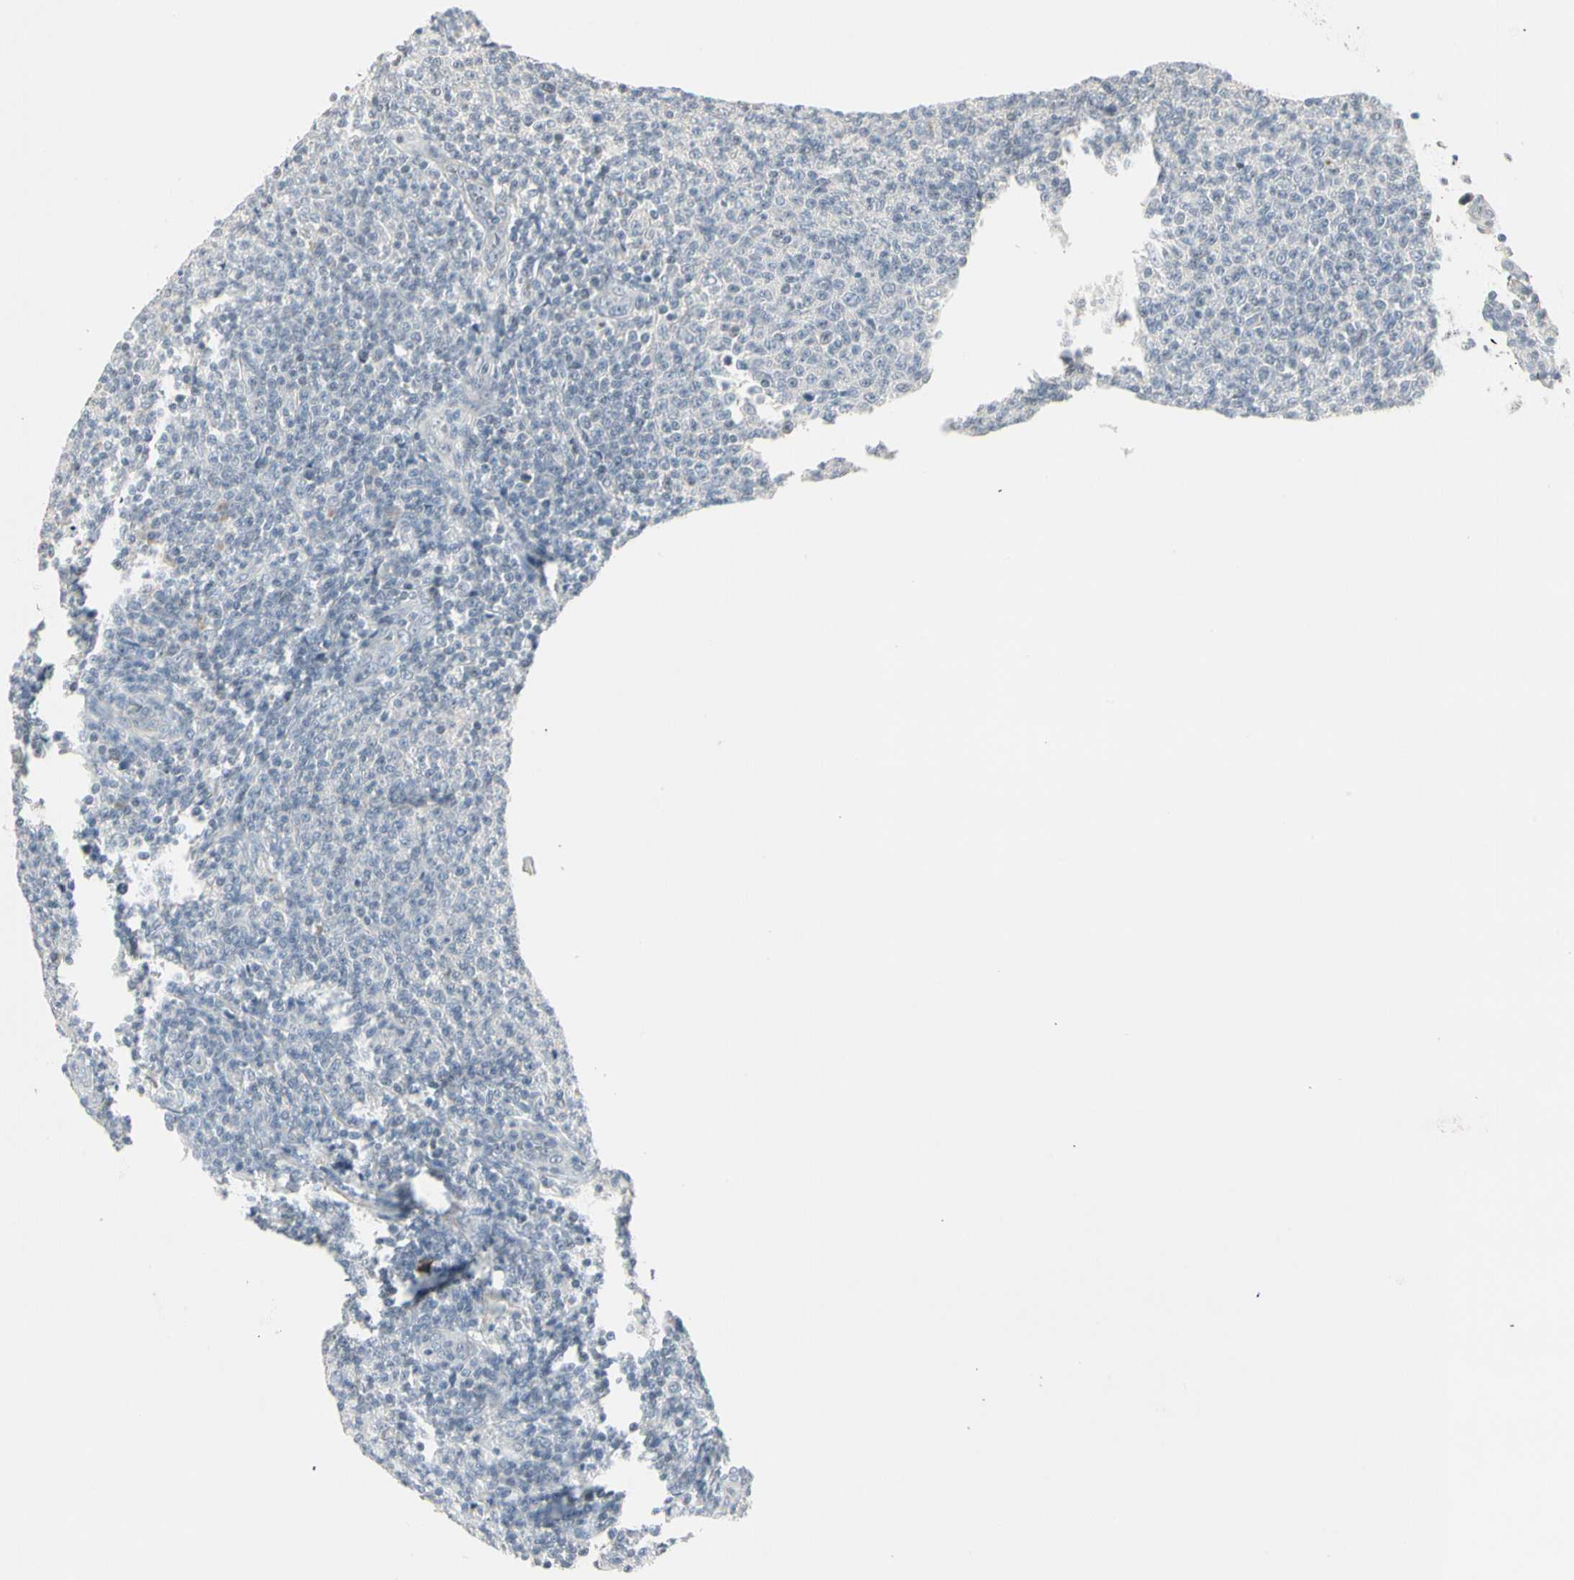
{"staining": {"intensity": "negative", "quantity": "none", "location": "none"}, "tissue": "lymphoma", "cell_type": "Tumor cells", "image_type": "cancer", "snomed": [{"axis": "morphology", "description": "Malignant lymphoma, non-Hodgkin's type, Low grade"}, {"axis": "topography", "description": "Lymph node"}], "caption": "Histopathology image shows no protein staining in tumor cells of lymphoma tissue.", "gene": "DMPK", "patient": {"sex": "male", "age": 66}}